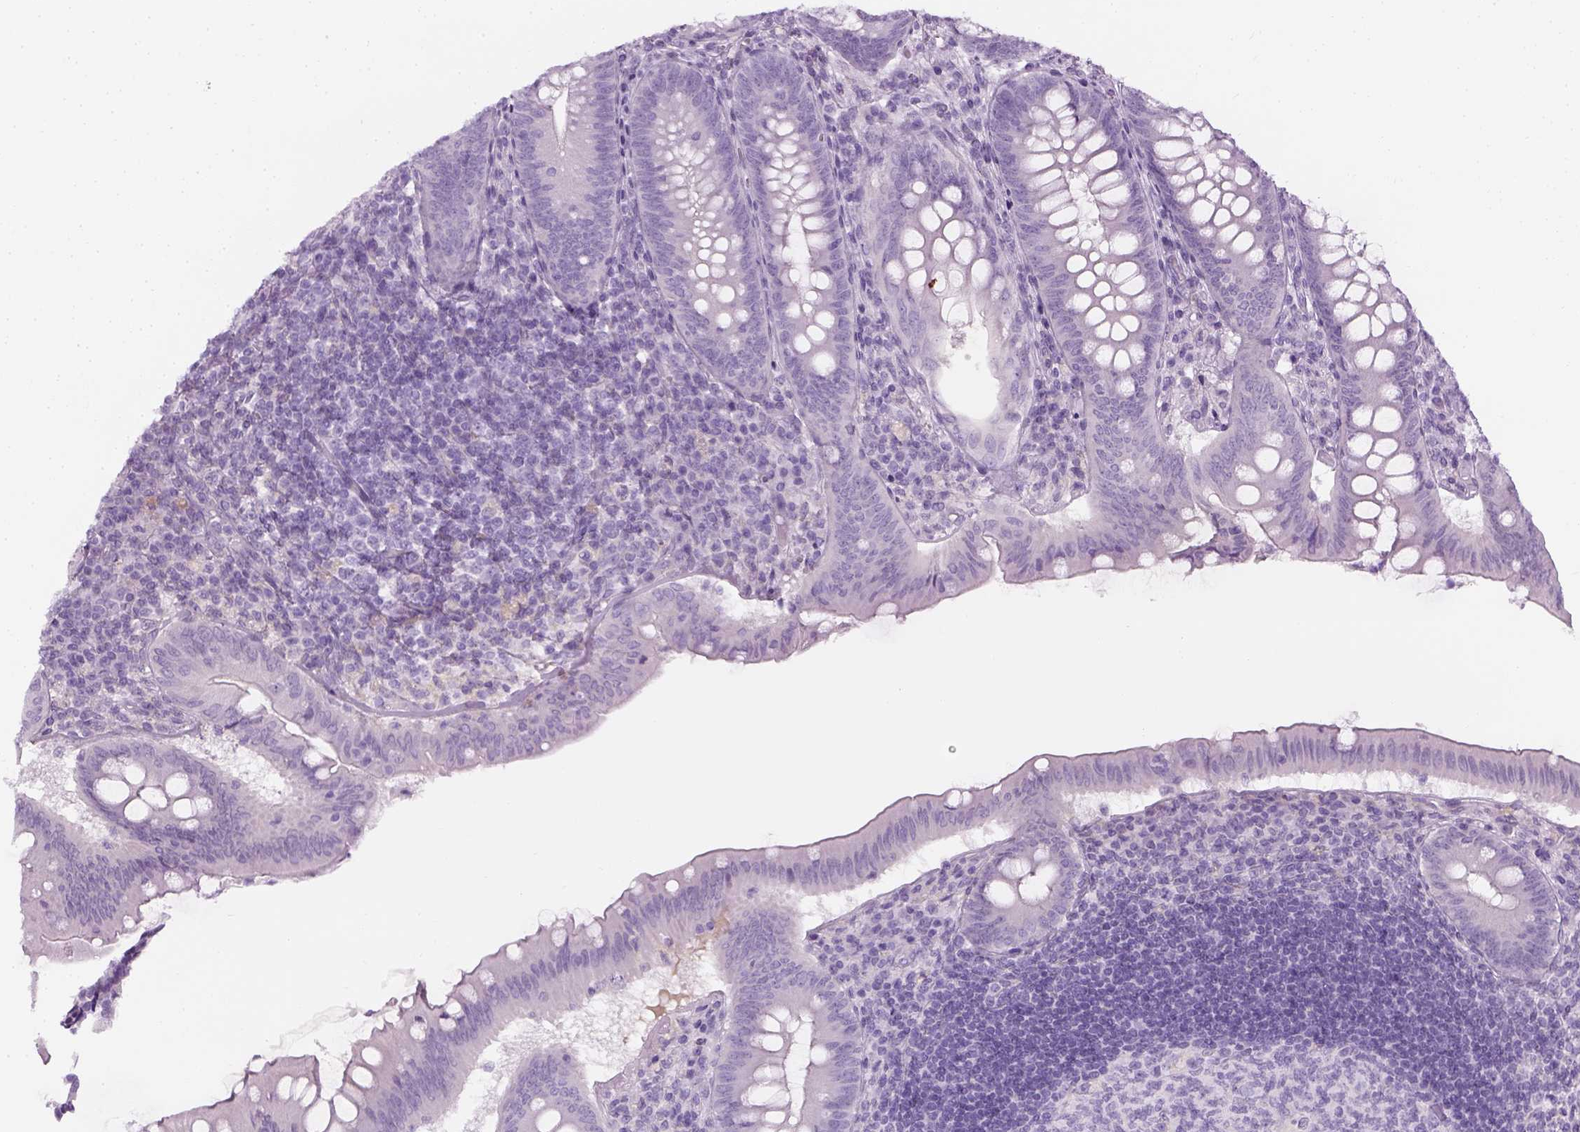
{"staining": {"intensity": "negative", "quantity": "none", "location": "none"}, "tissue": "appendix", "cell_type": "Glandular cells", "image_type": "normal", "snomed": [{"axis": "morphology", "description": "Normal tissue, NOS"}, {"axis": "morphology", "description": "Inflammation, NOS"}, {"axis": "topography", "description": "Appendix"}], "caption": "DAB (3,3'-diaminobenzidine) immunohistochemical staining of unremarkable human appendix exhibits no significant staining in glandular cells. (Brightfield microscopy of DAB IHC at high magnification).", "gene": "TH", "patient": {"sex": "male", "age": 16}}